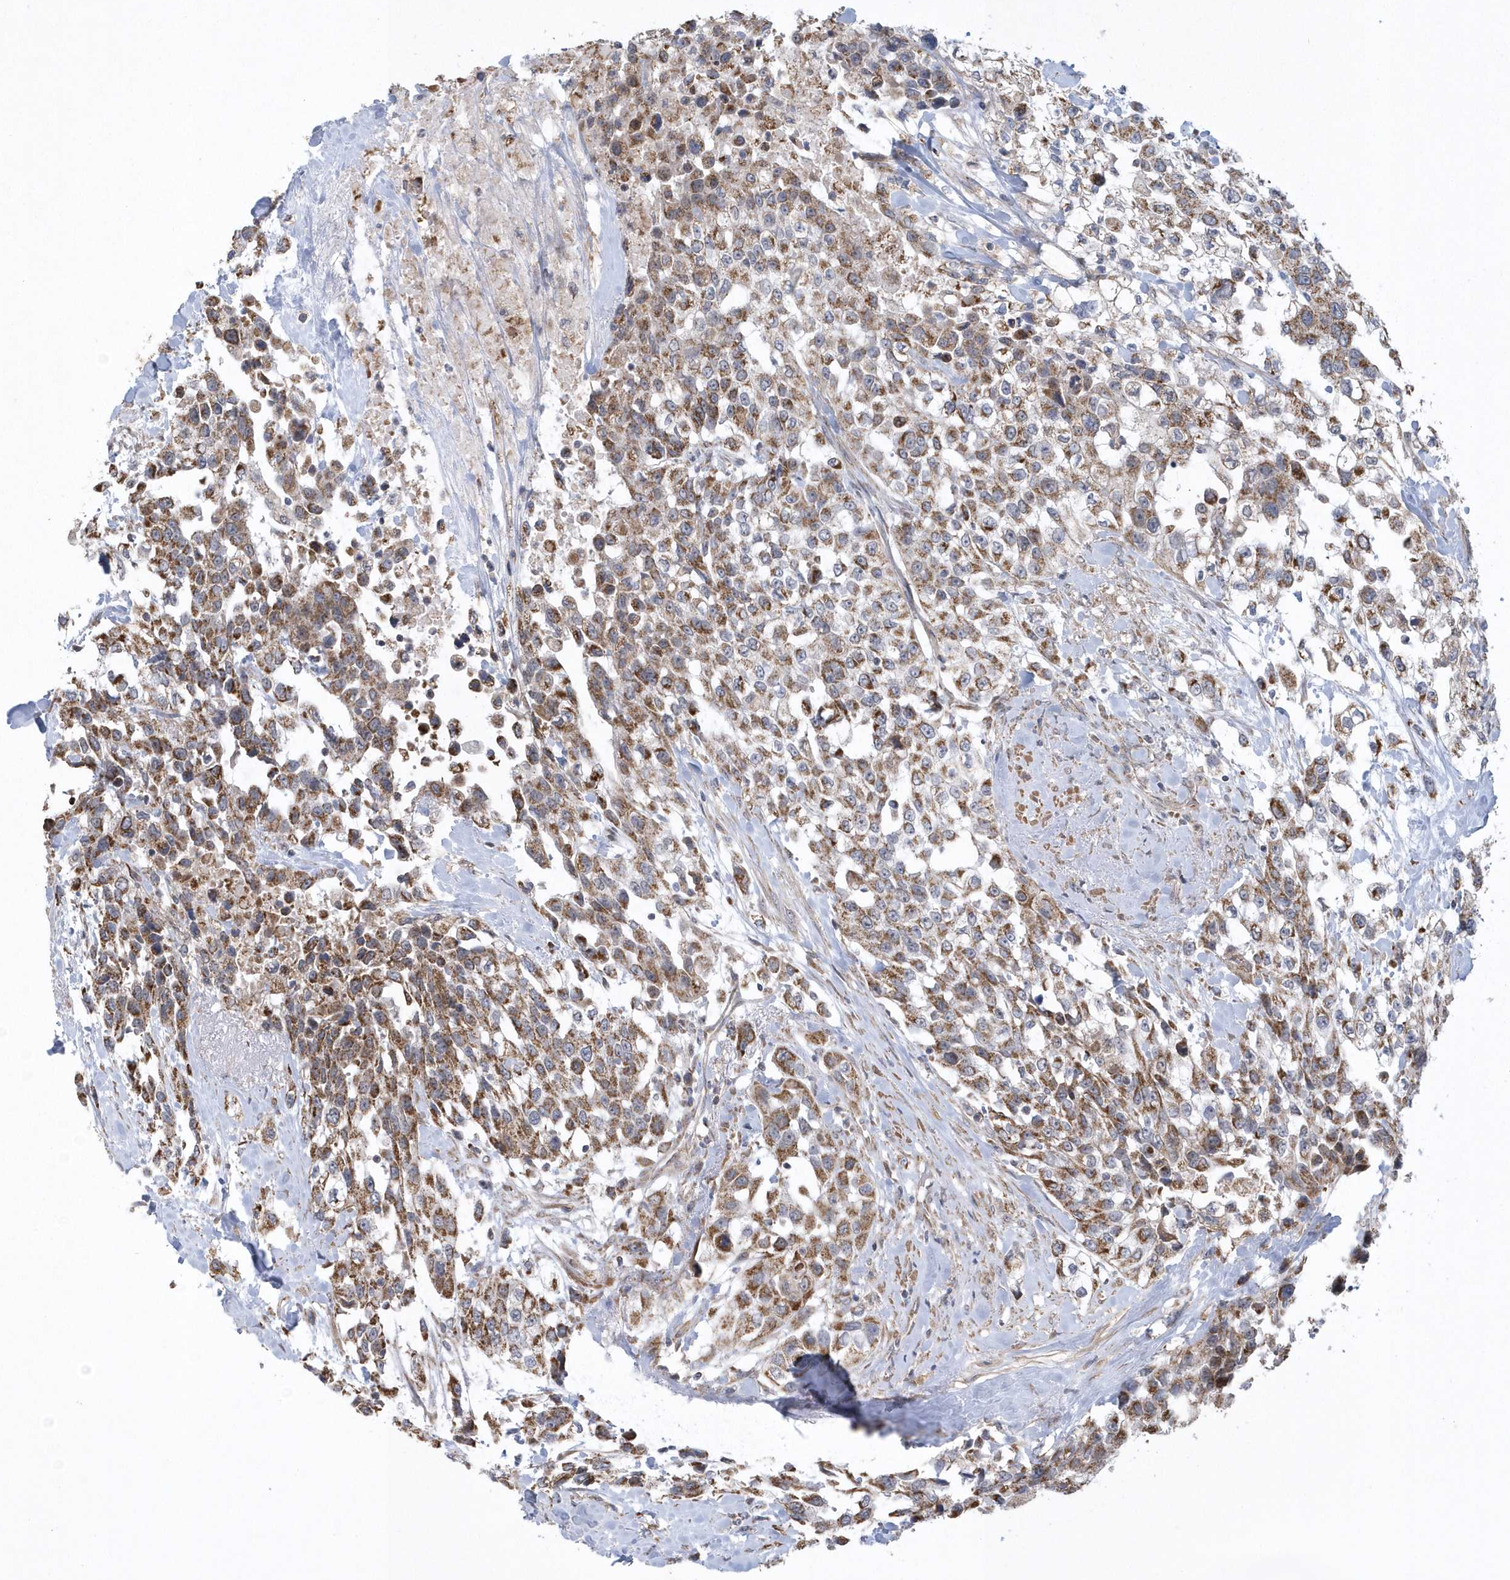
{"staining": {"intensity": "moderate", "quantity": ">75%", "location": "cytoplasmic/membranous"}, "tissue": "urothelial cancer", "cell_type": "Tumor cells", "image_type": "cancer", "snomed": [{"axis": "morphology", "description": "Urothelial carcinoma, High grade"}, {"axis": "topography", "description": "Urinary bladder"}], "caption": "Immunohistochemical staining of urothelial cancer demonstrates moderate cytoplasmic/membranous protein expression in about >75% of tumor cells. (brown staining indicates protein expression, while blue staining denotes nuclei).", "gene": "SLX9", "patient": {"sex": "female", "age": 80}}